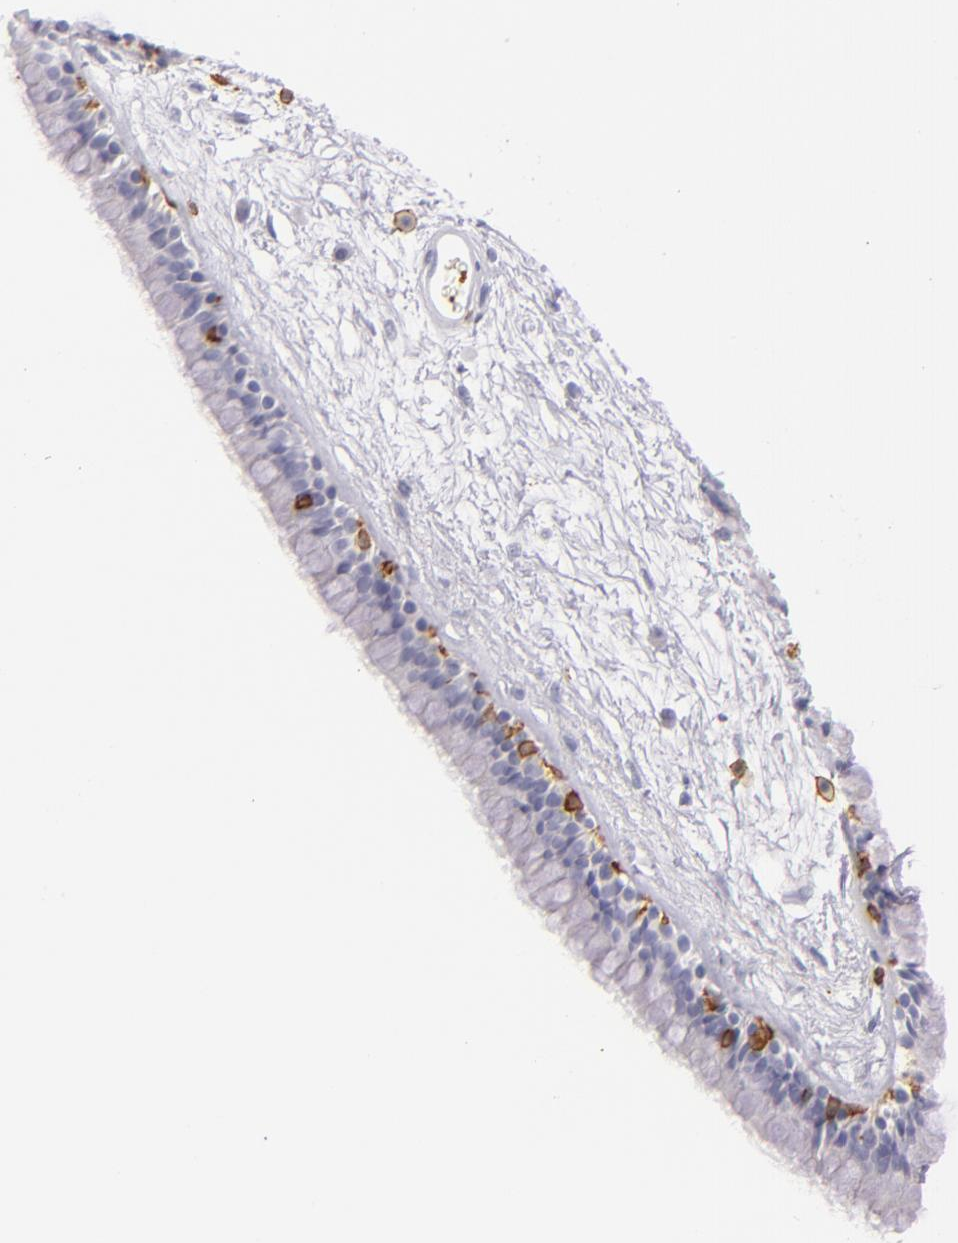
{"staining": {"intensity": "negative", "quantity": "none", "location": "none"}, "tissue": "nasopharynx", "cell_type": "Respiratory epithelial cells", "image_type": "normal", "snomed": [{"axis": "morphology", "description": "Normal tissue, NOS"}, {"axis": "morphology", "description": "Inflammation, NOS"}, {"axis": "topography", "description": "Nasopharynx"}], "caption": "Image shows no significant protein staining in respiratory epithelial cells of benign nasopharynx. (Brightfield microscopy of DAB IHC at high magnification).", "gene": "LAT", "patient": {"sex": "male", "age": 48}}